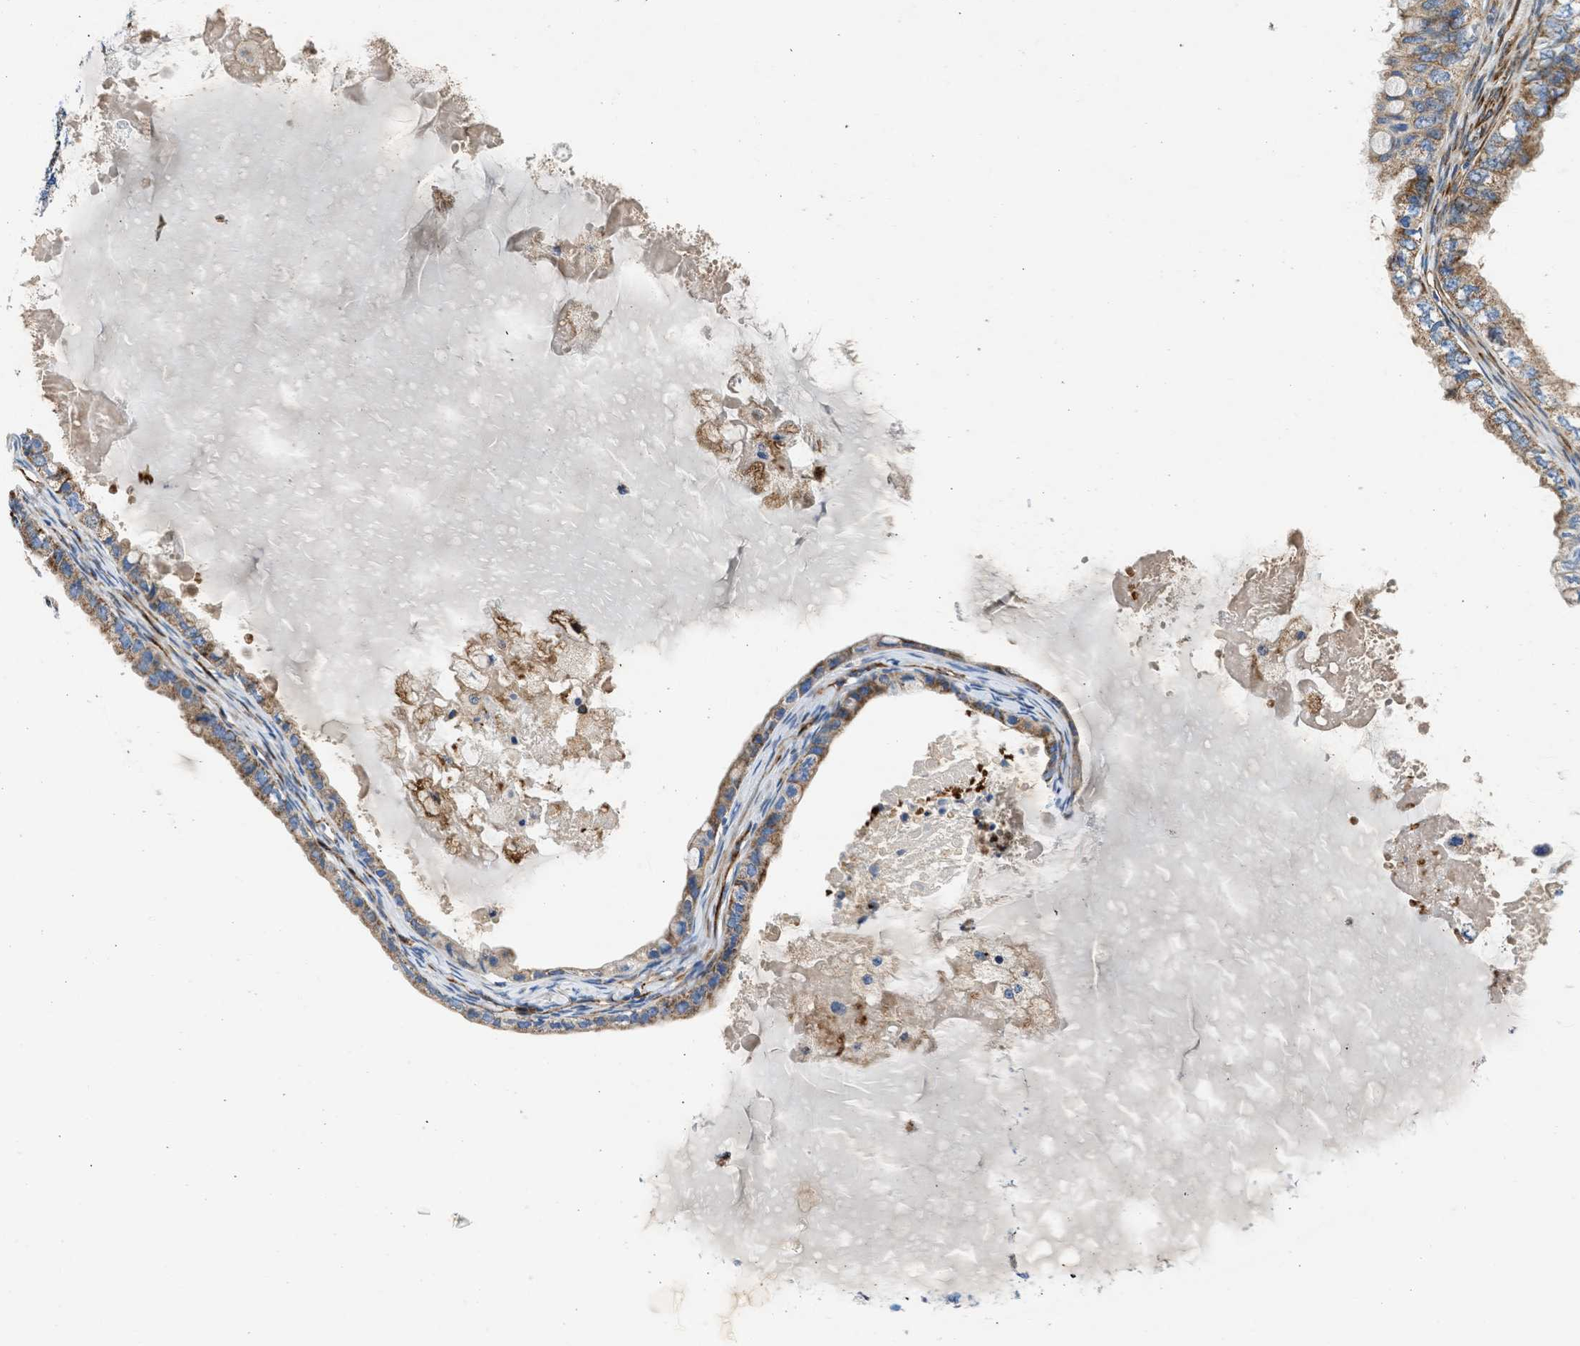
{"staining": {"intensity": "moderate", "quantity": ">75%", "location": "cytoplasmic/membranous"}, "tissue": "ovarian cancer", "cell_type": "Tumor cells", "image_type": "cancer", "snomed": [{"axis": "morphology", "description": "Cystadenocarcinoma, mucinous, NOS"}, {"axis": "topography", "description": "Ovary"}], "caption": "Immunohistochemical staining of ovarian cancer displays medium levels of moderate cytoplasmic/membranous positivity in approximately >75% of tumor cells. Immunohistochemistry stains the protein of interest in brown and the nuclei are stained blue.", "gene": "ULK4", "patient": {"sex": "female", "age": 80}}